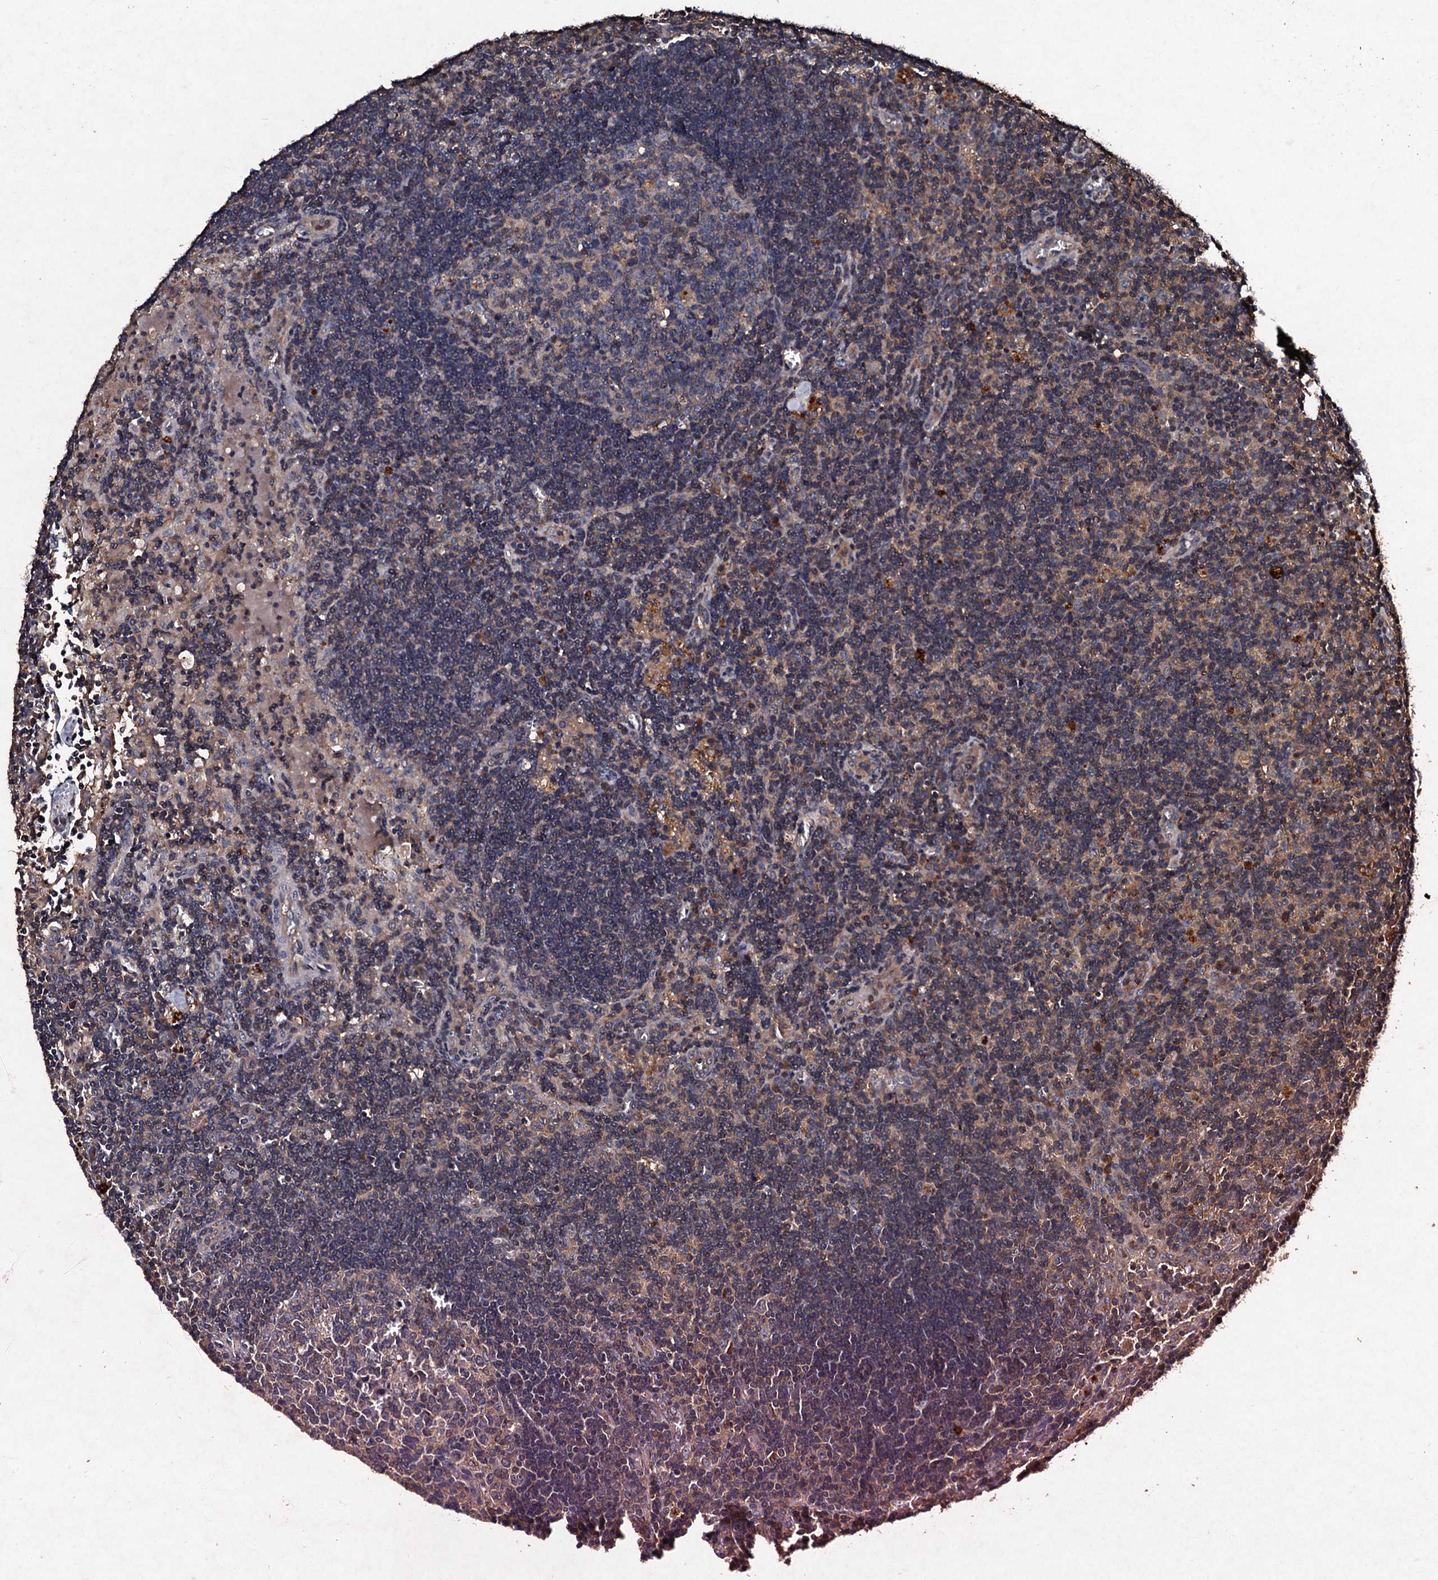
{"staining": {"intensity": "moderate", "quantity": "<25%", "location": "cytoplasmic/membranous"}, "tissue": "lymph node", "cell_type": "Germinal center cells", "image_type": "normal", "snomed": [{"axis": "morphology", "description": "Normal tissue, NOS"}, {"axis": "topography", "description": "Lymph node"}], "caption": "The photomicrograph demonstrates immunohistochemical staining of benign lymph node. There is moderate cytoplasmic/membranous positivity is seen in approximately <25% of germinal center cells. (Brightfield microscopy of DAB IHC at high magnification).", "gene": "KERA", "patient": {"sex": "male", "age": 58}}